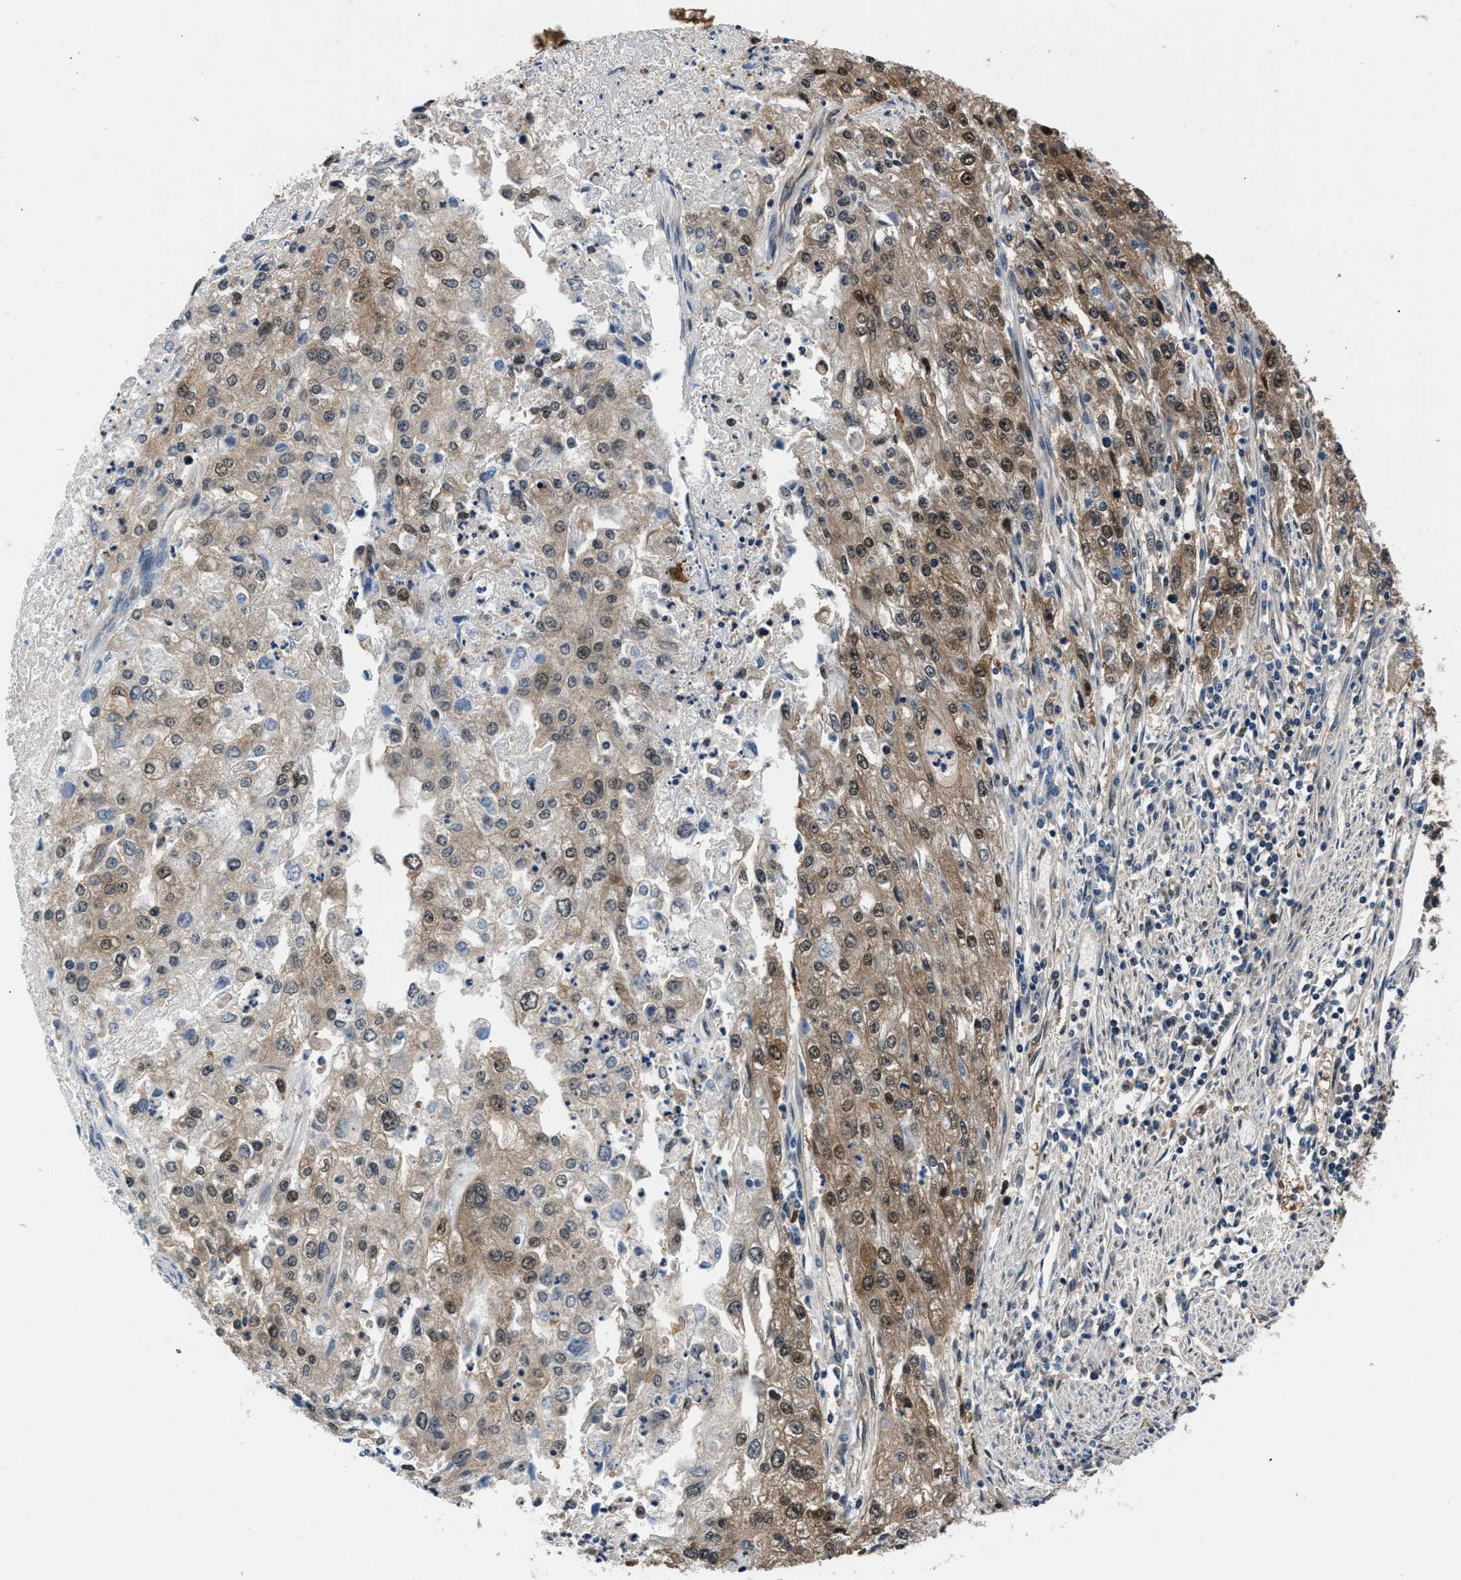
{"staining": {"intensity": "weak", "quantity": ">75%", "location": "cytoplasmic/membranous,nuclear"}, "tissue": "endometrial cancer", "cell_type": "Tumor cells", "image_type": "cancer", "snomed": [{"axis": "morphology", "description": "Adenocarcinoma, NOS"}, {"axis": "topography", "description": "Endometrium"}], "caption": "This micrograph reveals endometrial cancer (adenocarcinoma) stained with IHC to label a protein in brown. The cytoplasmic/membranous and nuclear of tumor cells show weak positivity for the protein. Nuclei are counter-stained blue.", "gene": "RBM33", "patient": {"sex": "female", "age": 49}}